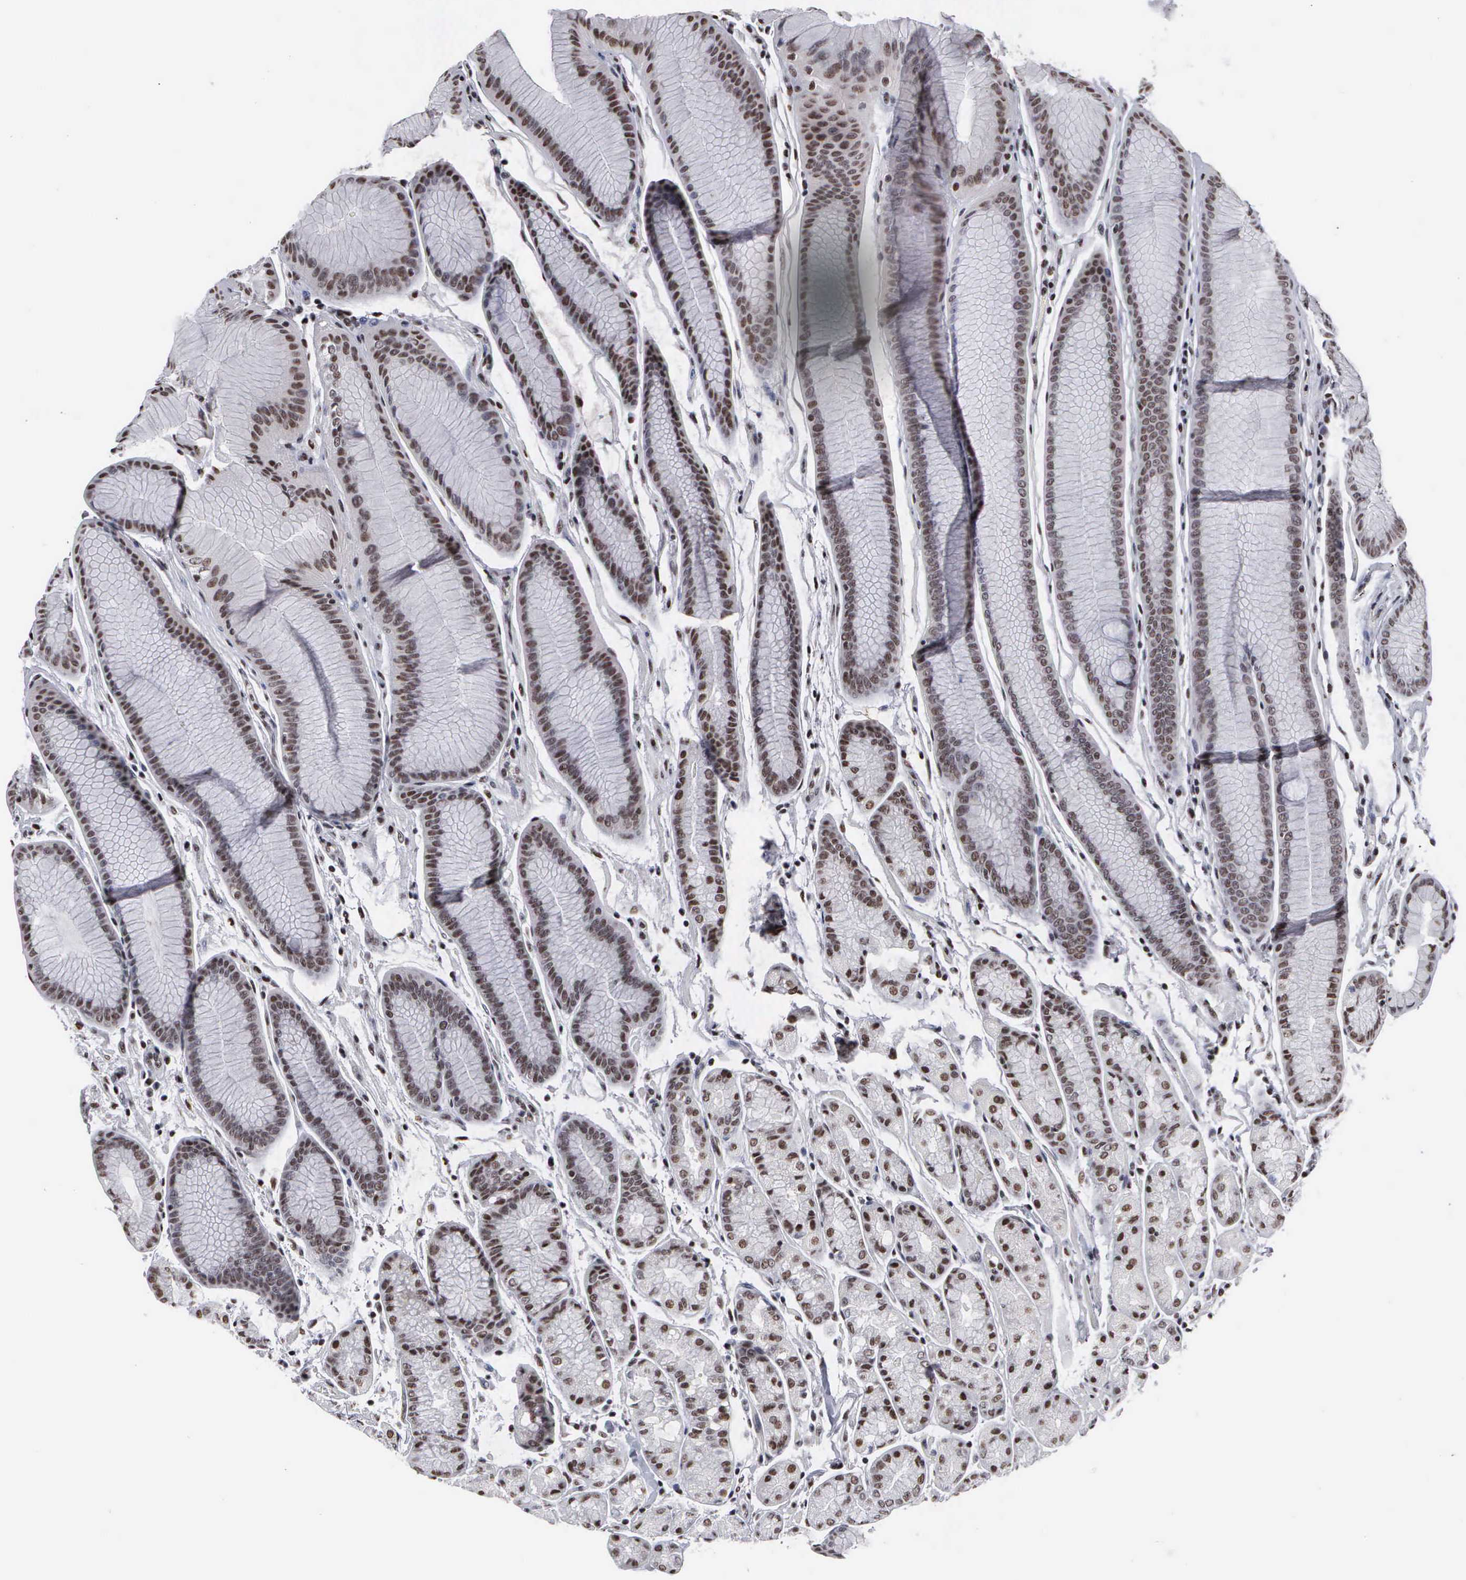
{"staining": {"intensity": "strong", "quantity": ">75%", "location": "nuclear"}, "tissue": "stomach", "cell_type": "Glandular cells", "image_type": "normal", "snomed": [{"axis": "morphology", "description": "Normal tissue, NOS"}, {"axis": "topography", "description": "Stomach, upper"}], "caption": "A high-resolution micrograph shows immunohistochemistry (IHC) staining of normal stomach, which exhibits strong nuclear expression in about >75% of glandular cells.", "gene": "KIAA0586", "patient": {"sex": "male", "age": 72}}